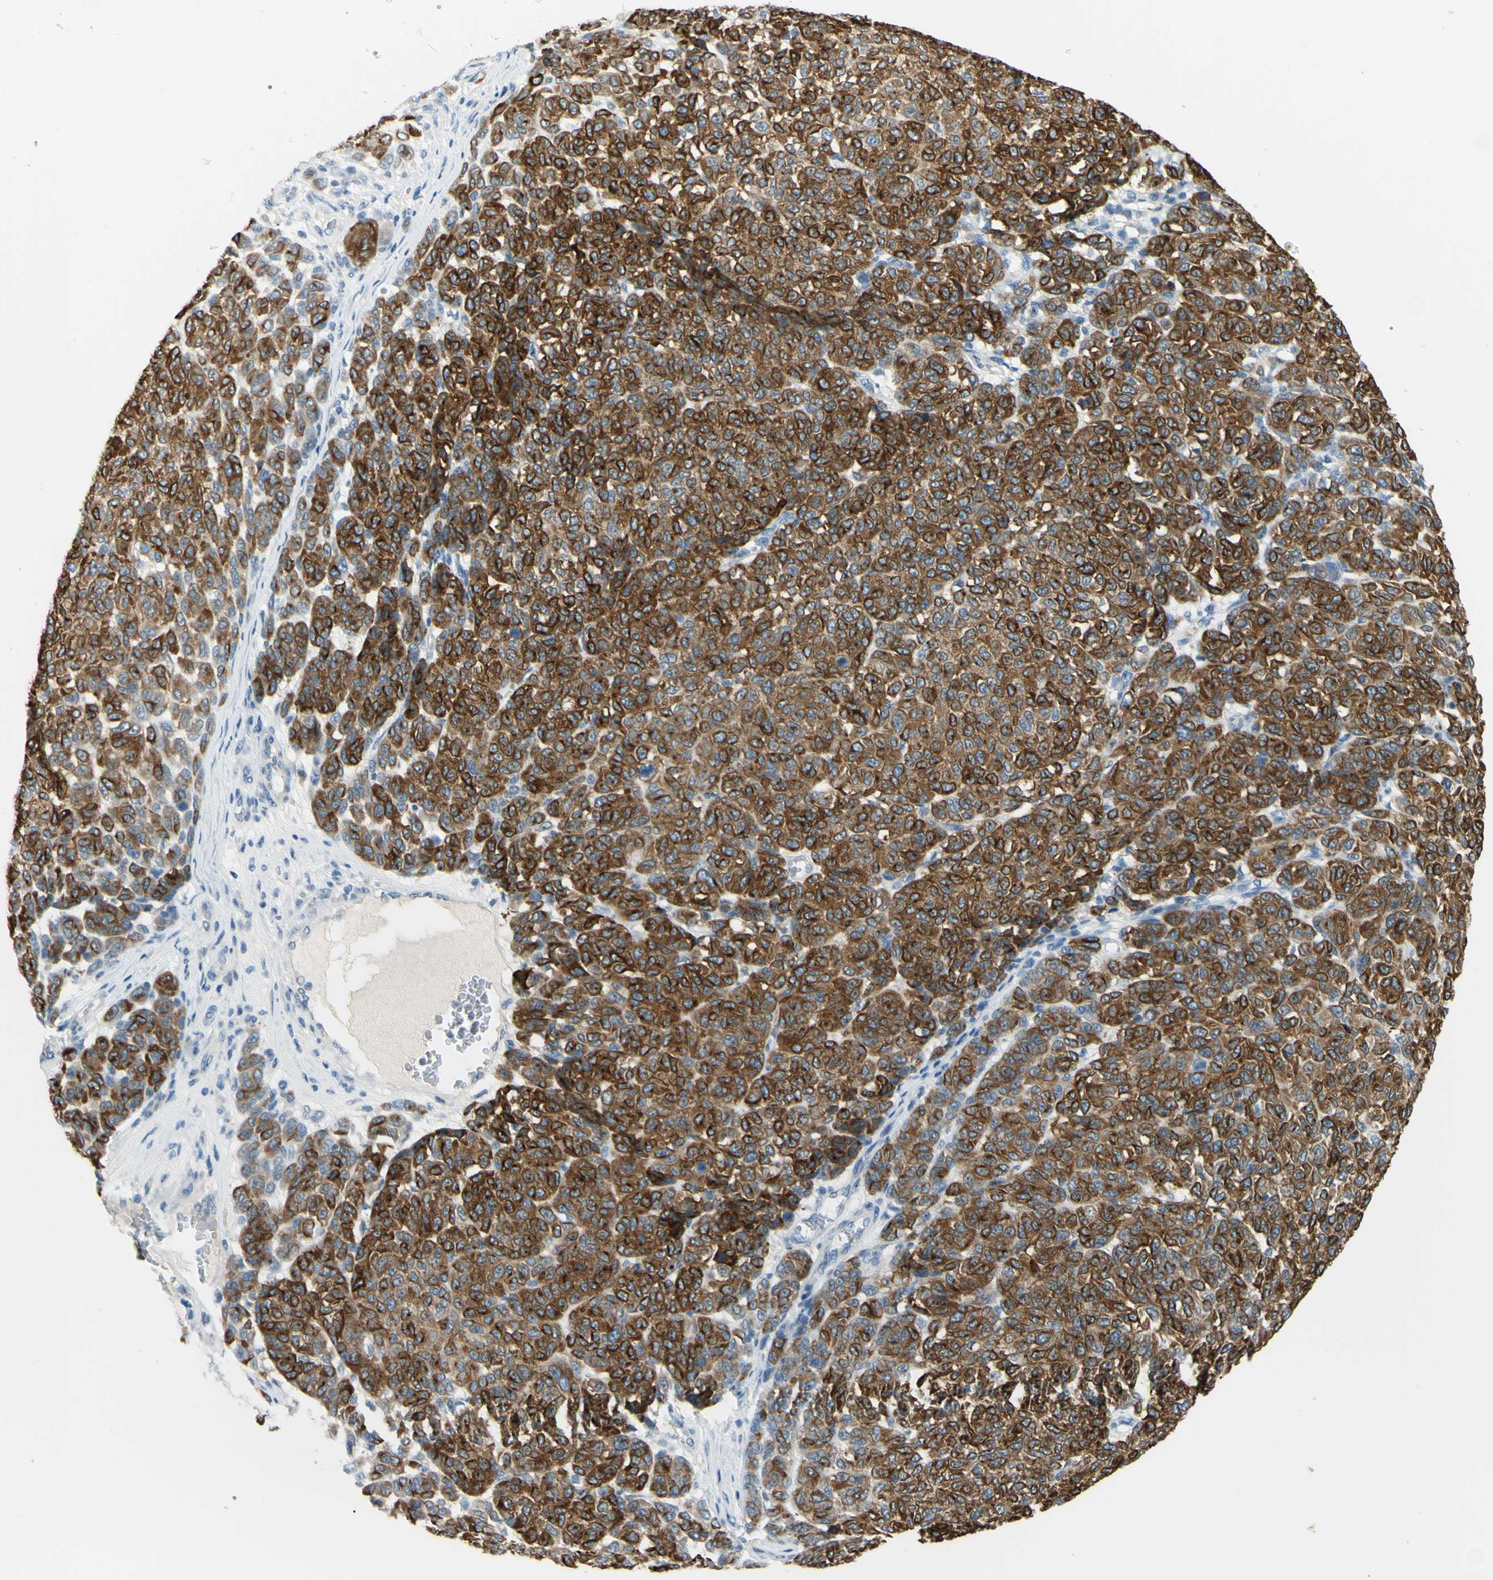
{"staining": {"intensity": "strong", "quantity": ">75%", "location": "cytoplasmic/membranous"}, "tissue": "melanoma", "cell_type": "Tumor cells", "image_type": "cancer", "snomed": [{"axis": "morphology", "description": "Malignant melanoma, NOS"}, {"axis": "topography", "description": "Skin"}], "caption": "DAB (3,3'-diaminobenzidine) immunohistochemical staining of malignant melanoma exhibits strong cytoplasmic/membranous protein expression in about >75% of tumor cells.", "gene": "DCT", "patient": {"sex": "male", "age": 59}}